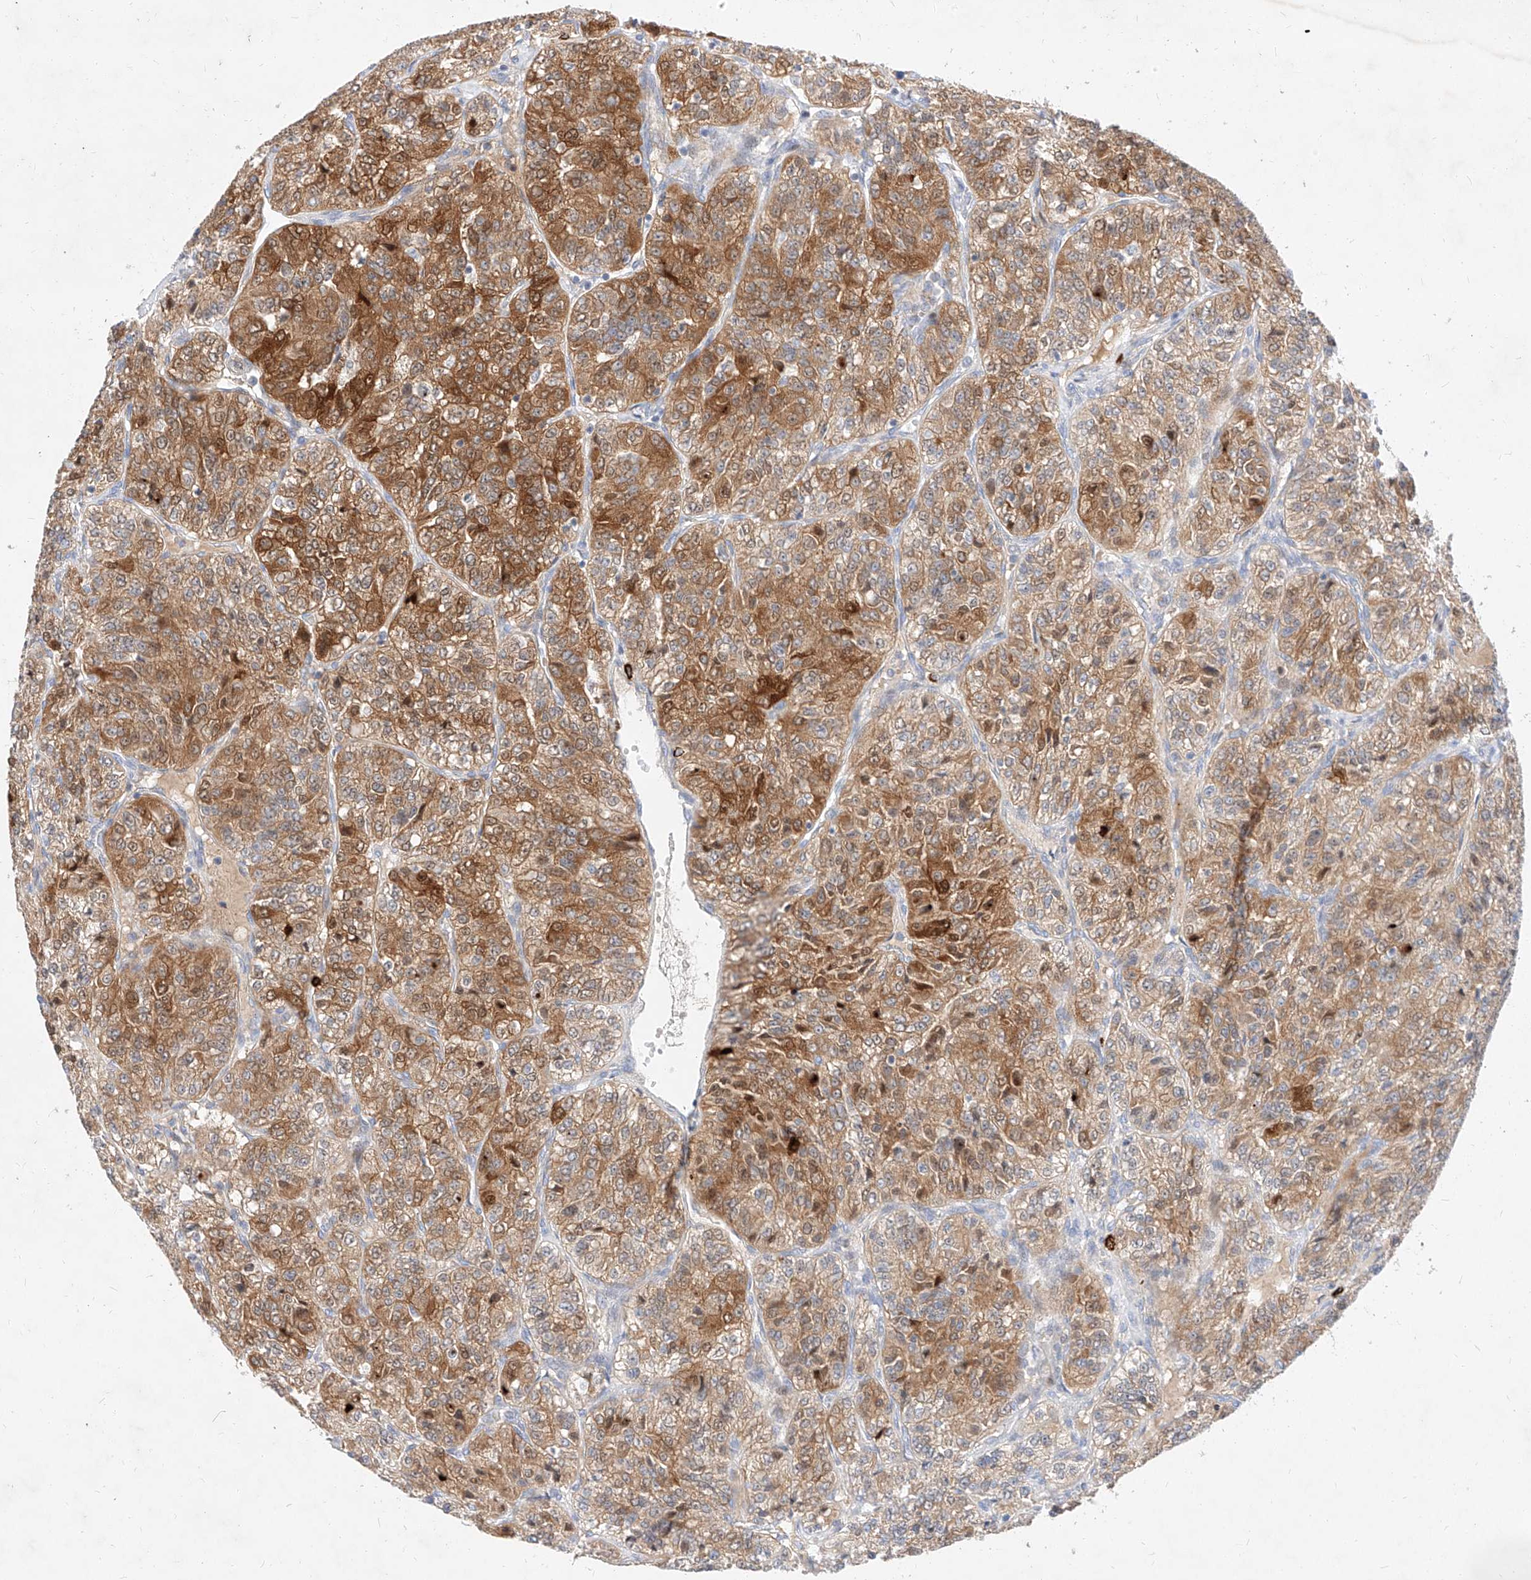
{"staining": {"intensity": "moderate", "quantity": ">75%", "location": "cytoplasmic/membranous"}, "tissue": "renal cancer", "cell_type": "Tumor cells", "image_type": "cancer", "snomed": [{"axis": "morphology", "description": "Adenocarcinoma, NOS"}, {"axis": "topography", "description": "Kidney"}], "caption": "Renal cancer (adenocarcinoma) tissue reveals moderate cytoplasmic/membranous positivity in about >75% of tumor cells (Stains: DAB in brown, nuclei in blue, Microscopy: brightfield microscopy at high magnification).", "gene": "OSGEPL1", "patient": {"sex": "female", "age": 63}}